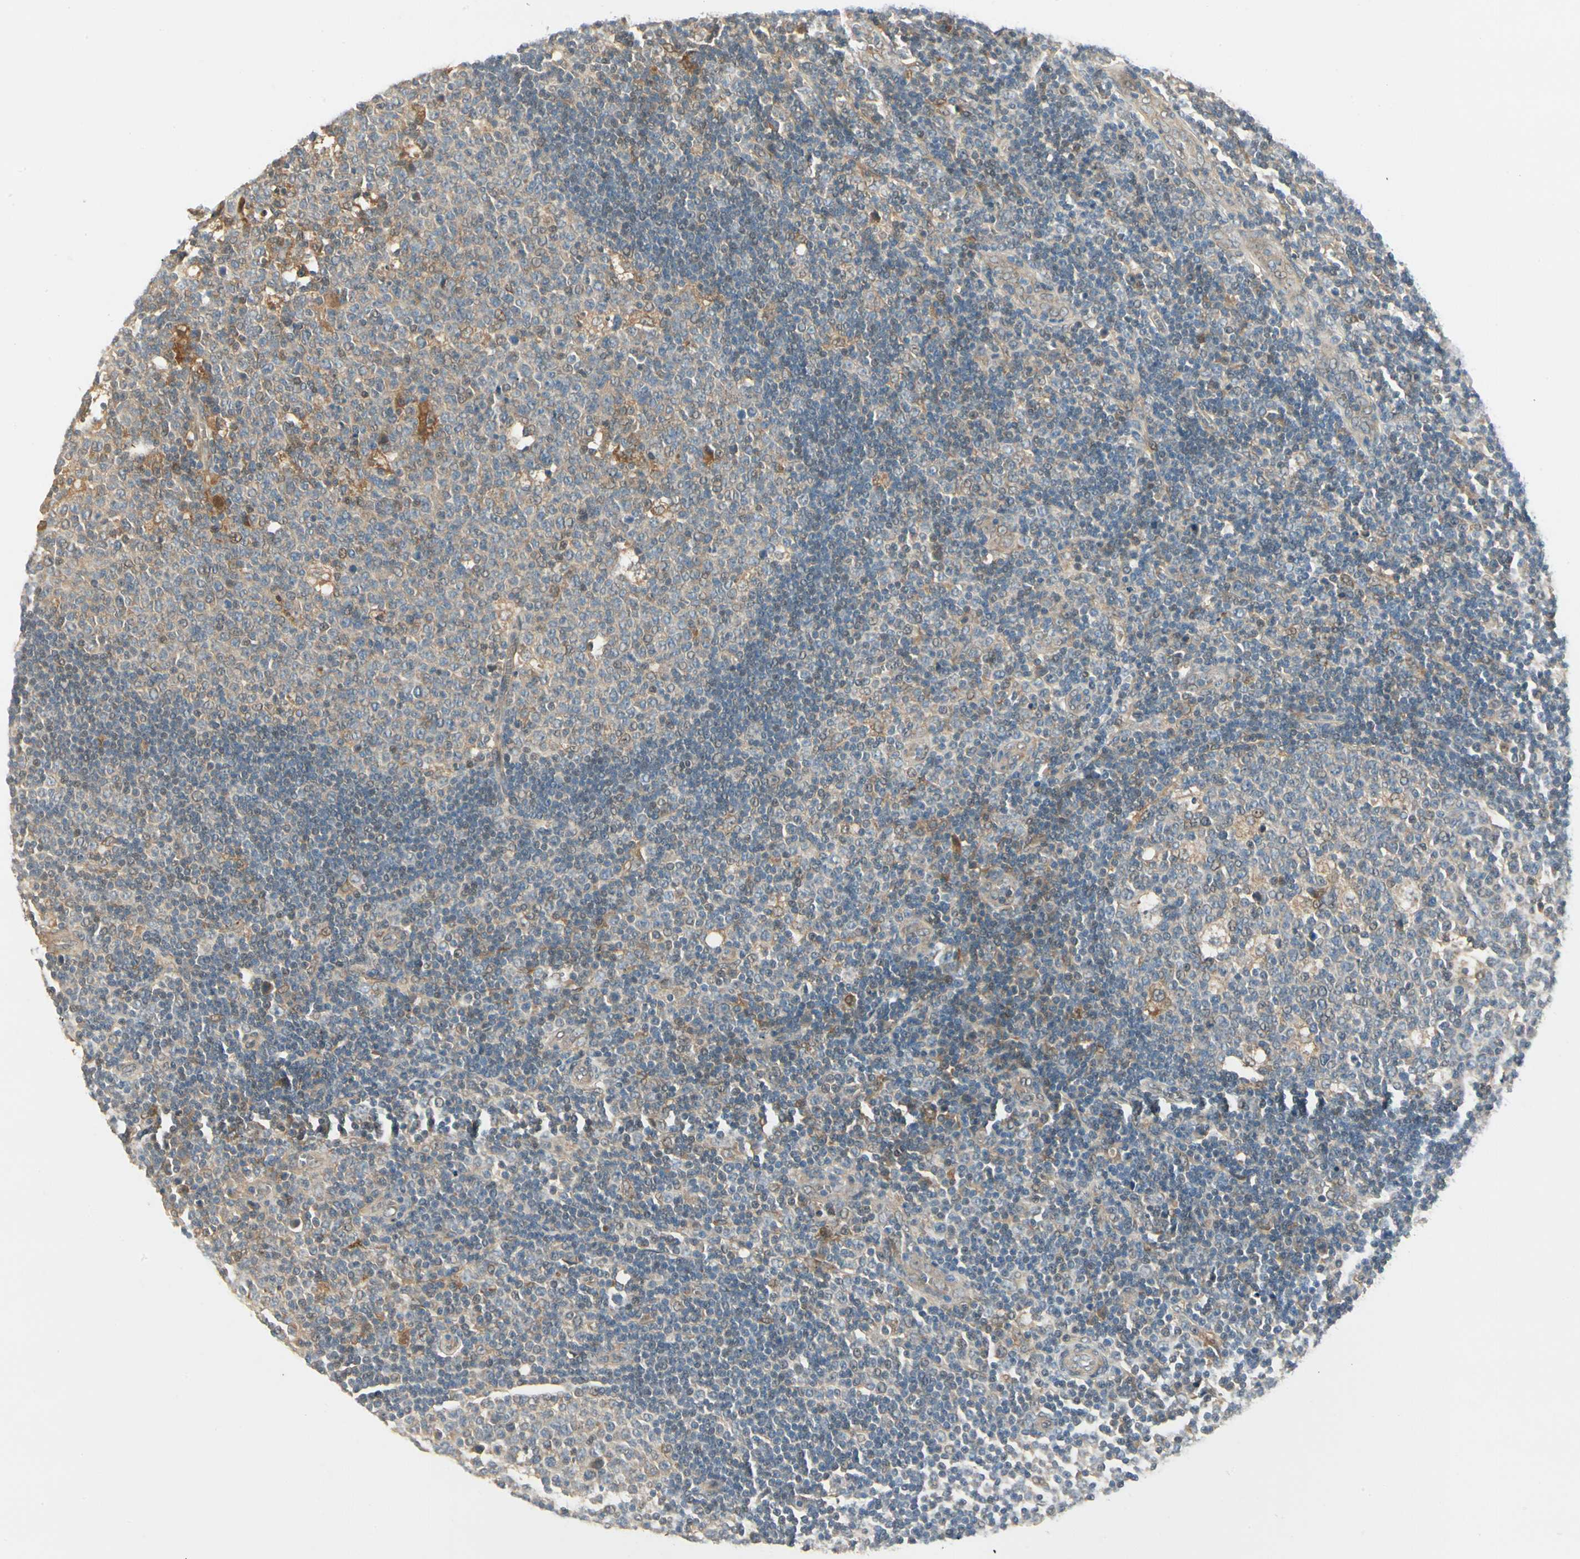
{"staining": {"intensity": "moderate", "quantity": "<25%", "location": "cytoplasmic/membranous"}, "tissue": "lymph node", "cell_type": "Germinal center cells", "image_type": "normal", "snomed": [{"axis": "morphology", "description": "Normal tissue, NOS"}, {"axis": "topography", "description": "Lymph node"}, {"axis": "topography", "description": "Salivary gland"}], "caption": "Lymph node stained for a protein exhibits moderate cytoplasmic/membranous positivity in germinal center cells. (DAB IHC, brown staining for protein, blue staining for nuclei).", "gene": "EPHB3", "patient": {"sex": "male", "age": 8}}